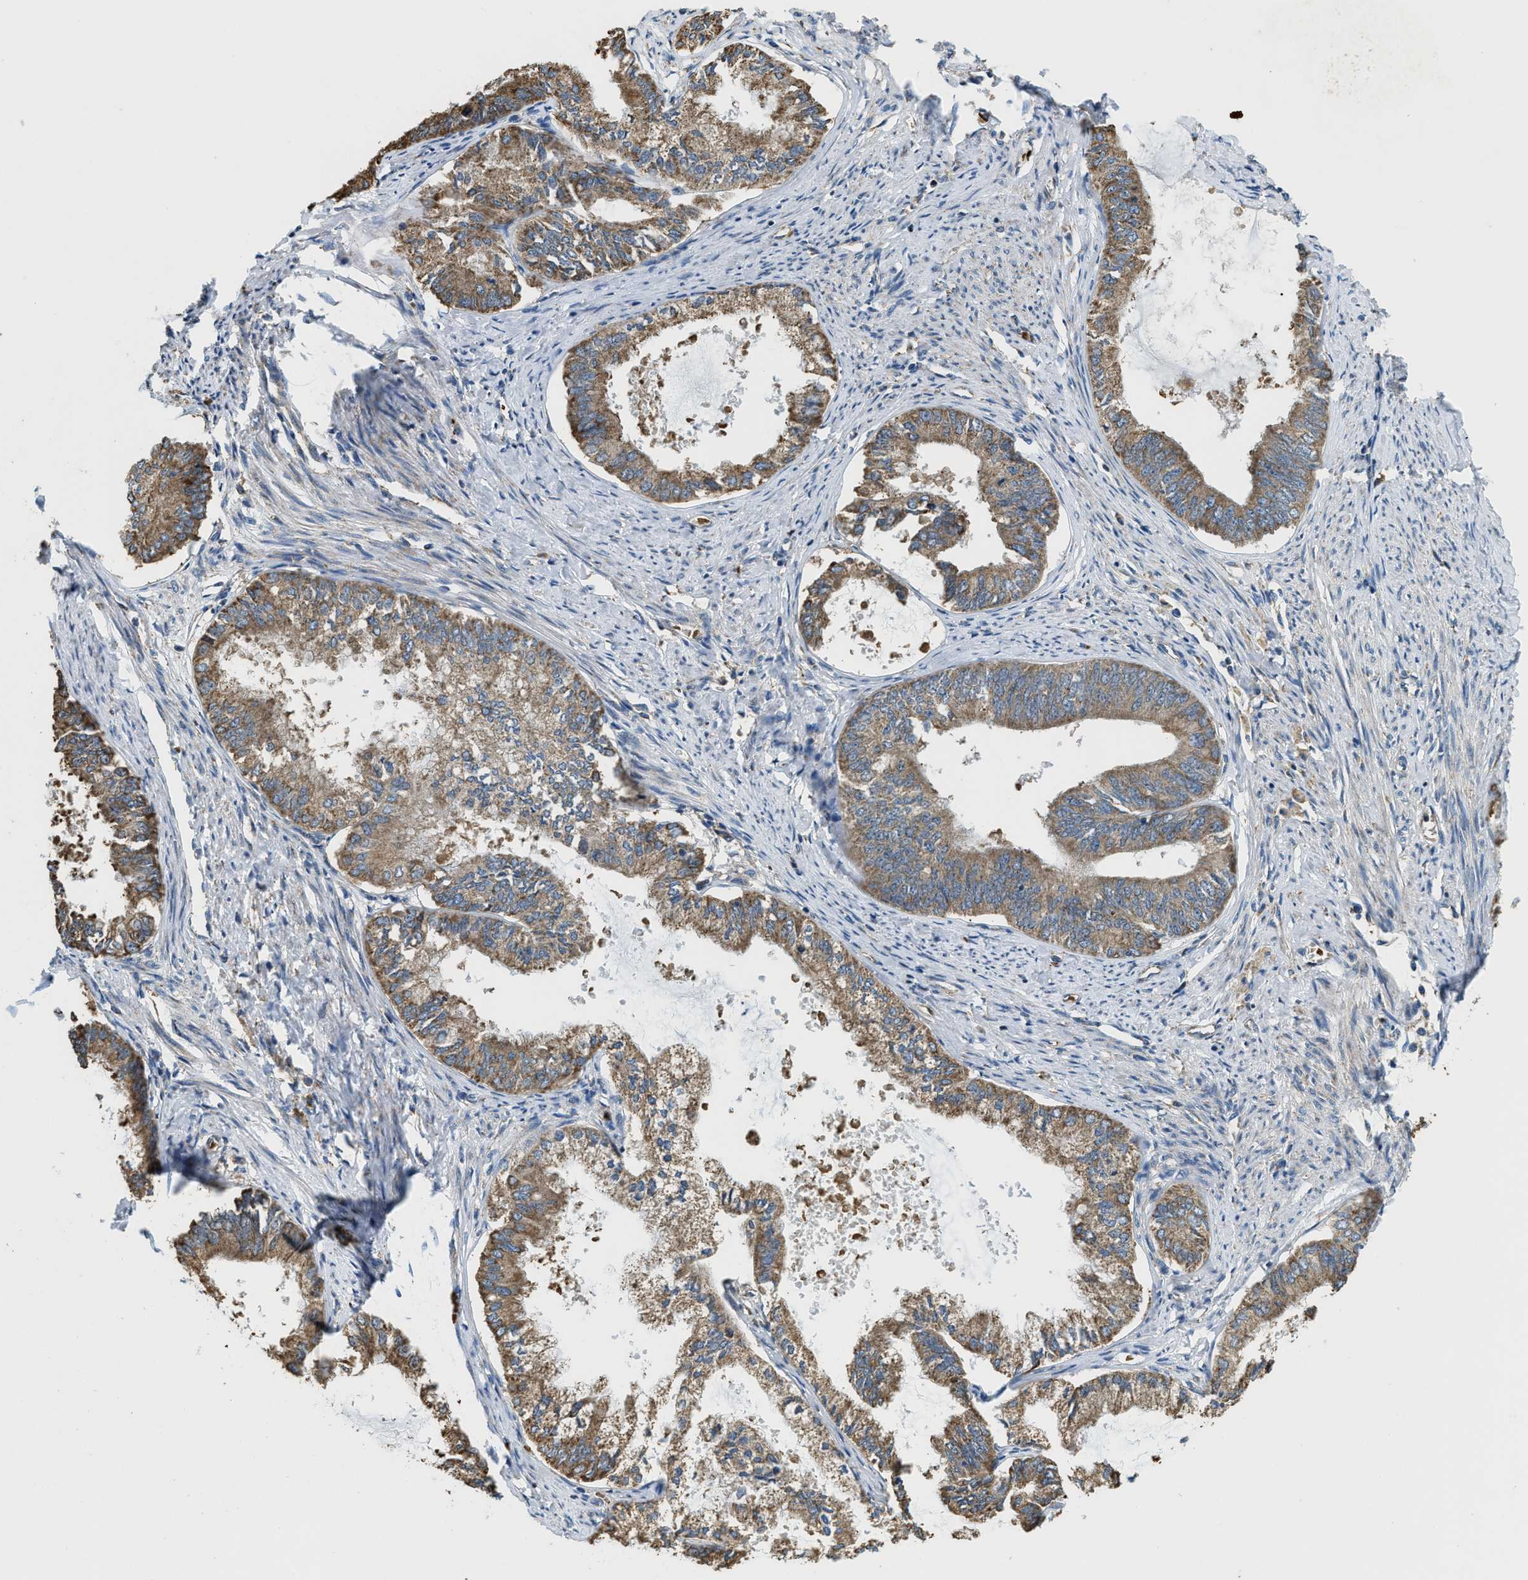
{"staining": {"intensity": "moderate", "quantity": ">75%", "location": "cytoplasmic/membranous"}, "tissue": "endometrial cancer", "cell_type": "Tumor cells", "image_type": "cancer", "snomed": [{"axis": "morphology", "description": "Adenocarcinoma, NOS"}, {"axis": "topography", "description": "Endometrium"}], "caption": "About >75% of tumor cells in endometrial cancer show moderate cytoplasmic/membranous protein positivity as visualized by brown immunohistochemical staining.", "gene": "CSPG4", "patient": {"sex": "female", "age": 86}}